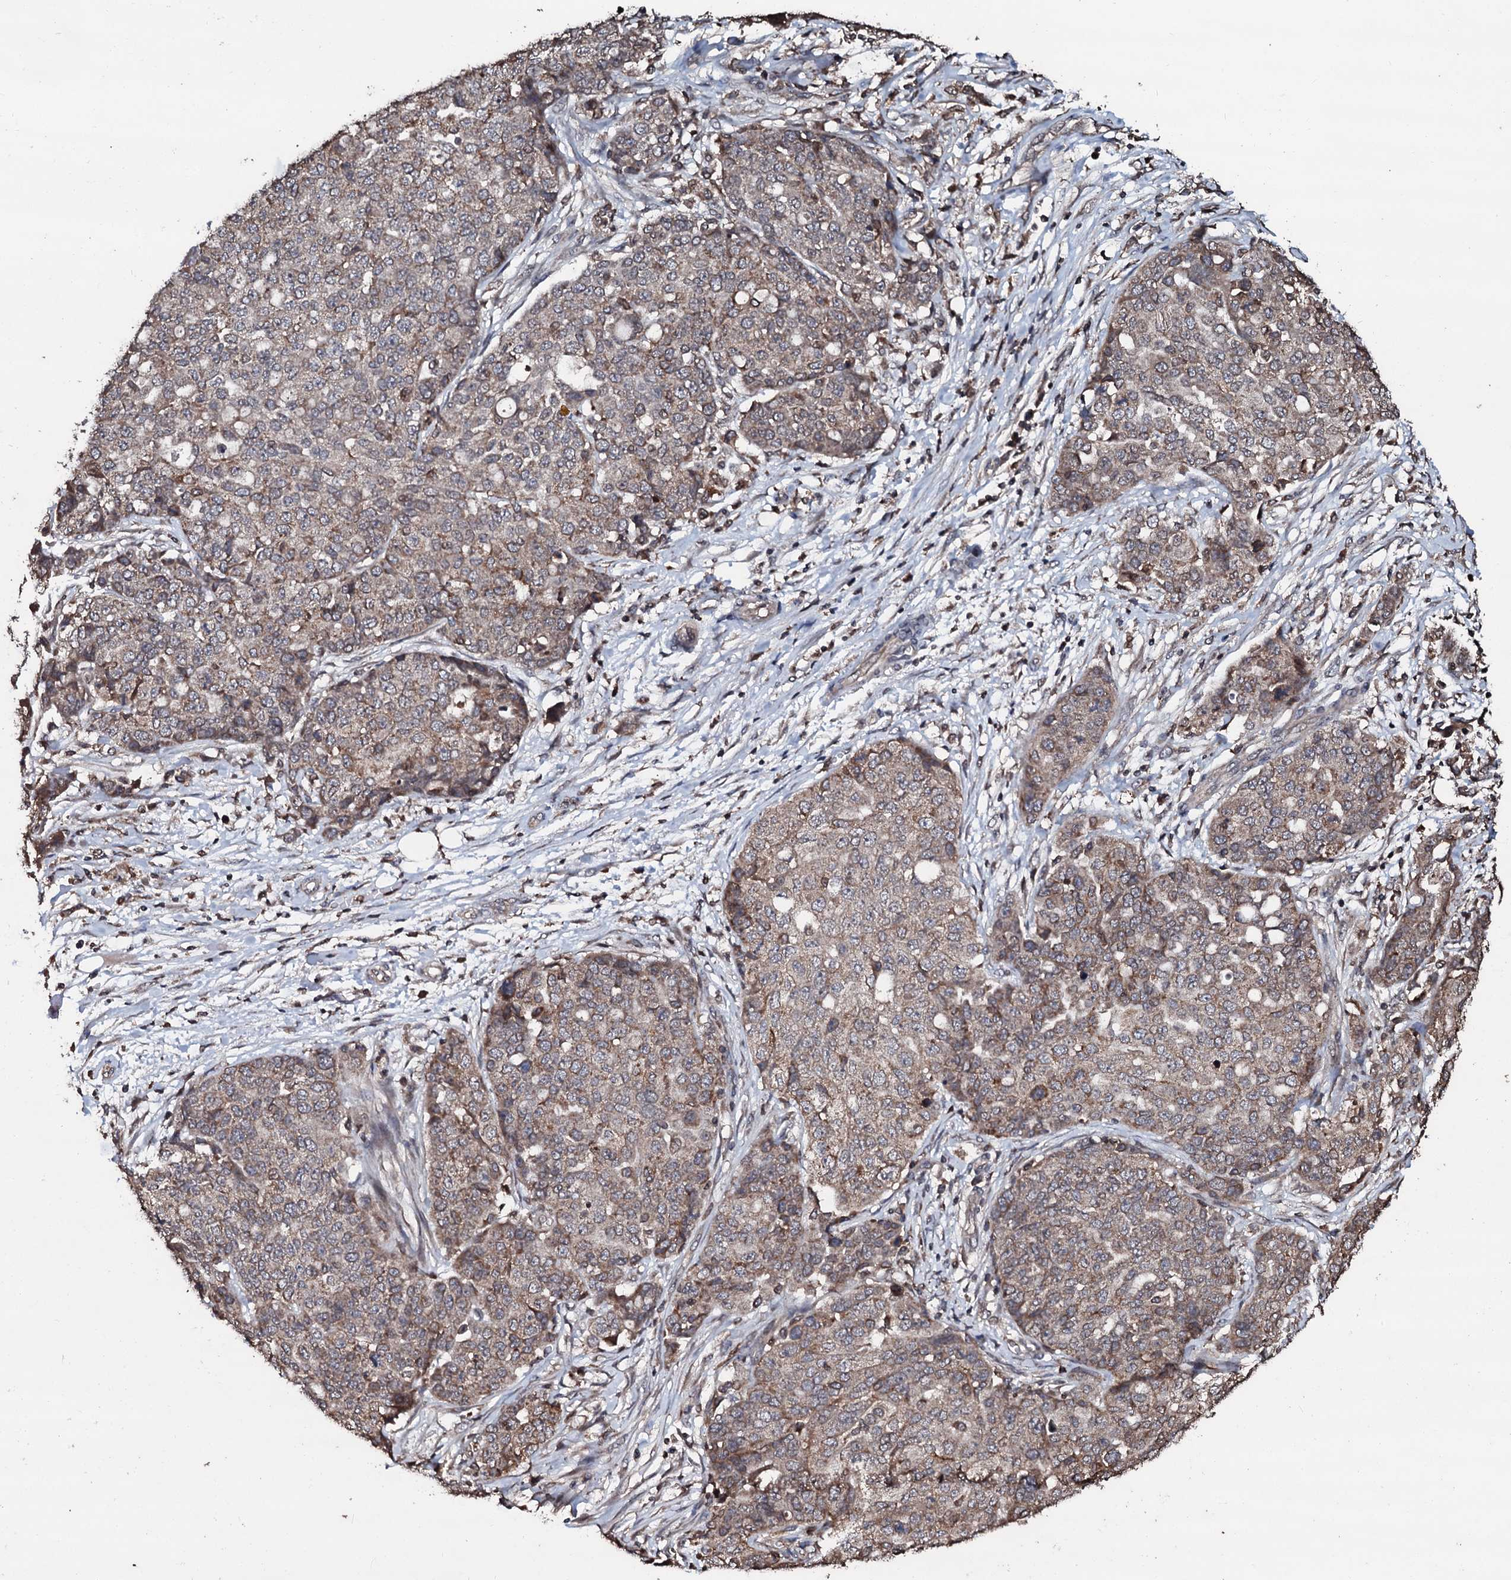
{"staining": {"intensity": "moderate", "quantity": ">75%", "location": "cytoplasmic/membranous"}, "tissue": "ovarian cancer", "cell_type": "Tumor cells", "image_type": "cancer", "snomed": [{"axis": "morphology", "description": "Cystadenocarcinoma, serous, NOS"}, {"axis": "topography", "description": "Soft tissue"}, {"axis": "topography", "description": "Ovary"}], "caption": "The micrograph shows a brown stain indicating the presence of a protein in the cytoplasmic/membranous of tumor cells in ovarian serous cystadenocarcinoma.", "gene": "SDHAF2", "patient": {"sex": "female", "age": 57}}